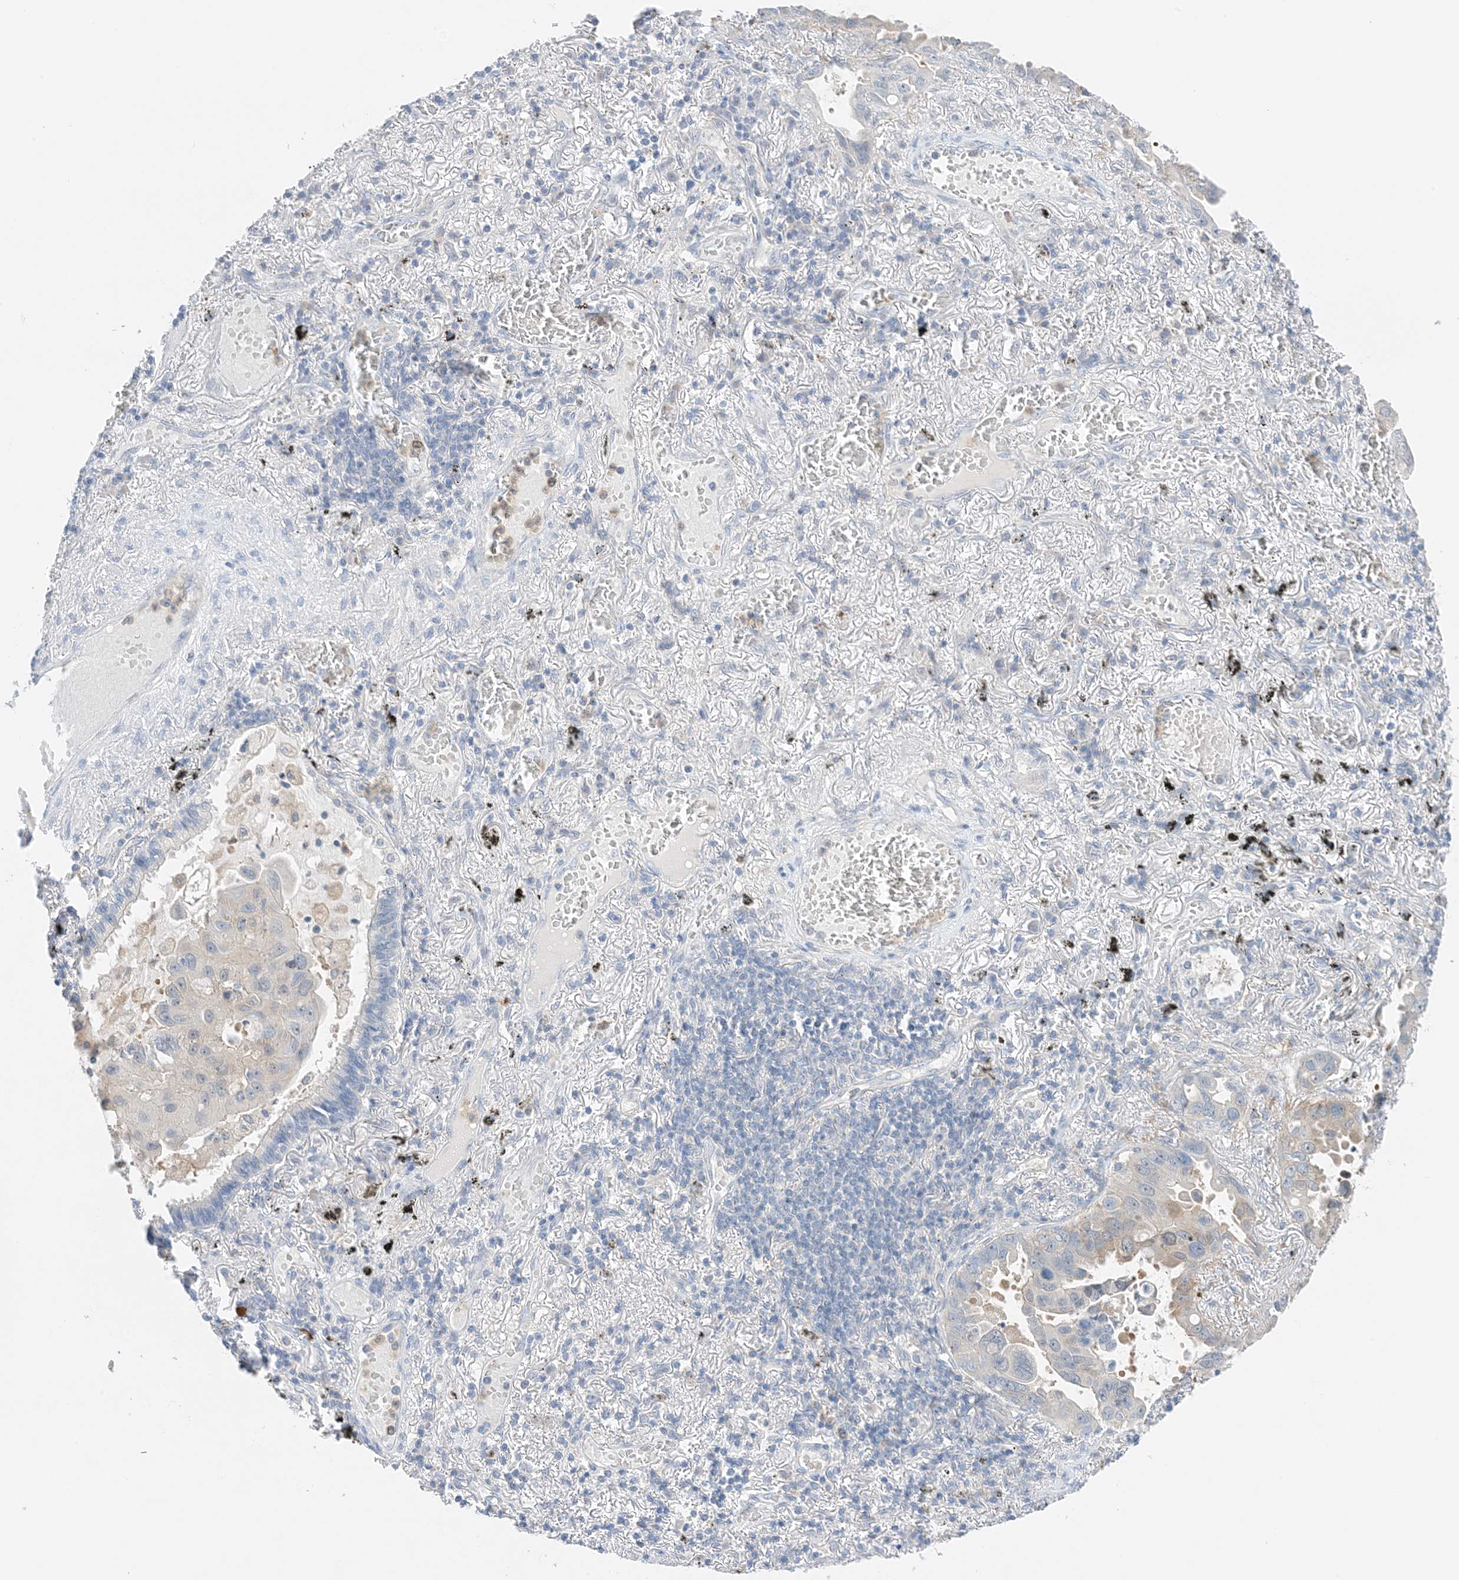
{"staining": {"intensity": "negative", "quantity": "none", "location": "none"}, "tissue": "lung cancer", "cell_type": "Tumor cells", "image_type": "cancer", "snomed": [{"axis": "morphology", "description": "Adenocarcinoma, NOS"}, {"axis": "topography", "description": "Lung"}], "caption": "Human lung adenocarcinoma stained for a protein using IHC exhibits no expression in tumor cells.", "gene": "KIFBP", "patient": {"sex": "male", "age": 64}}